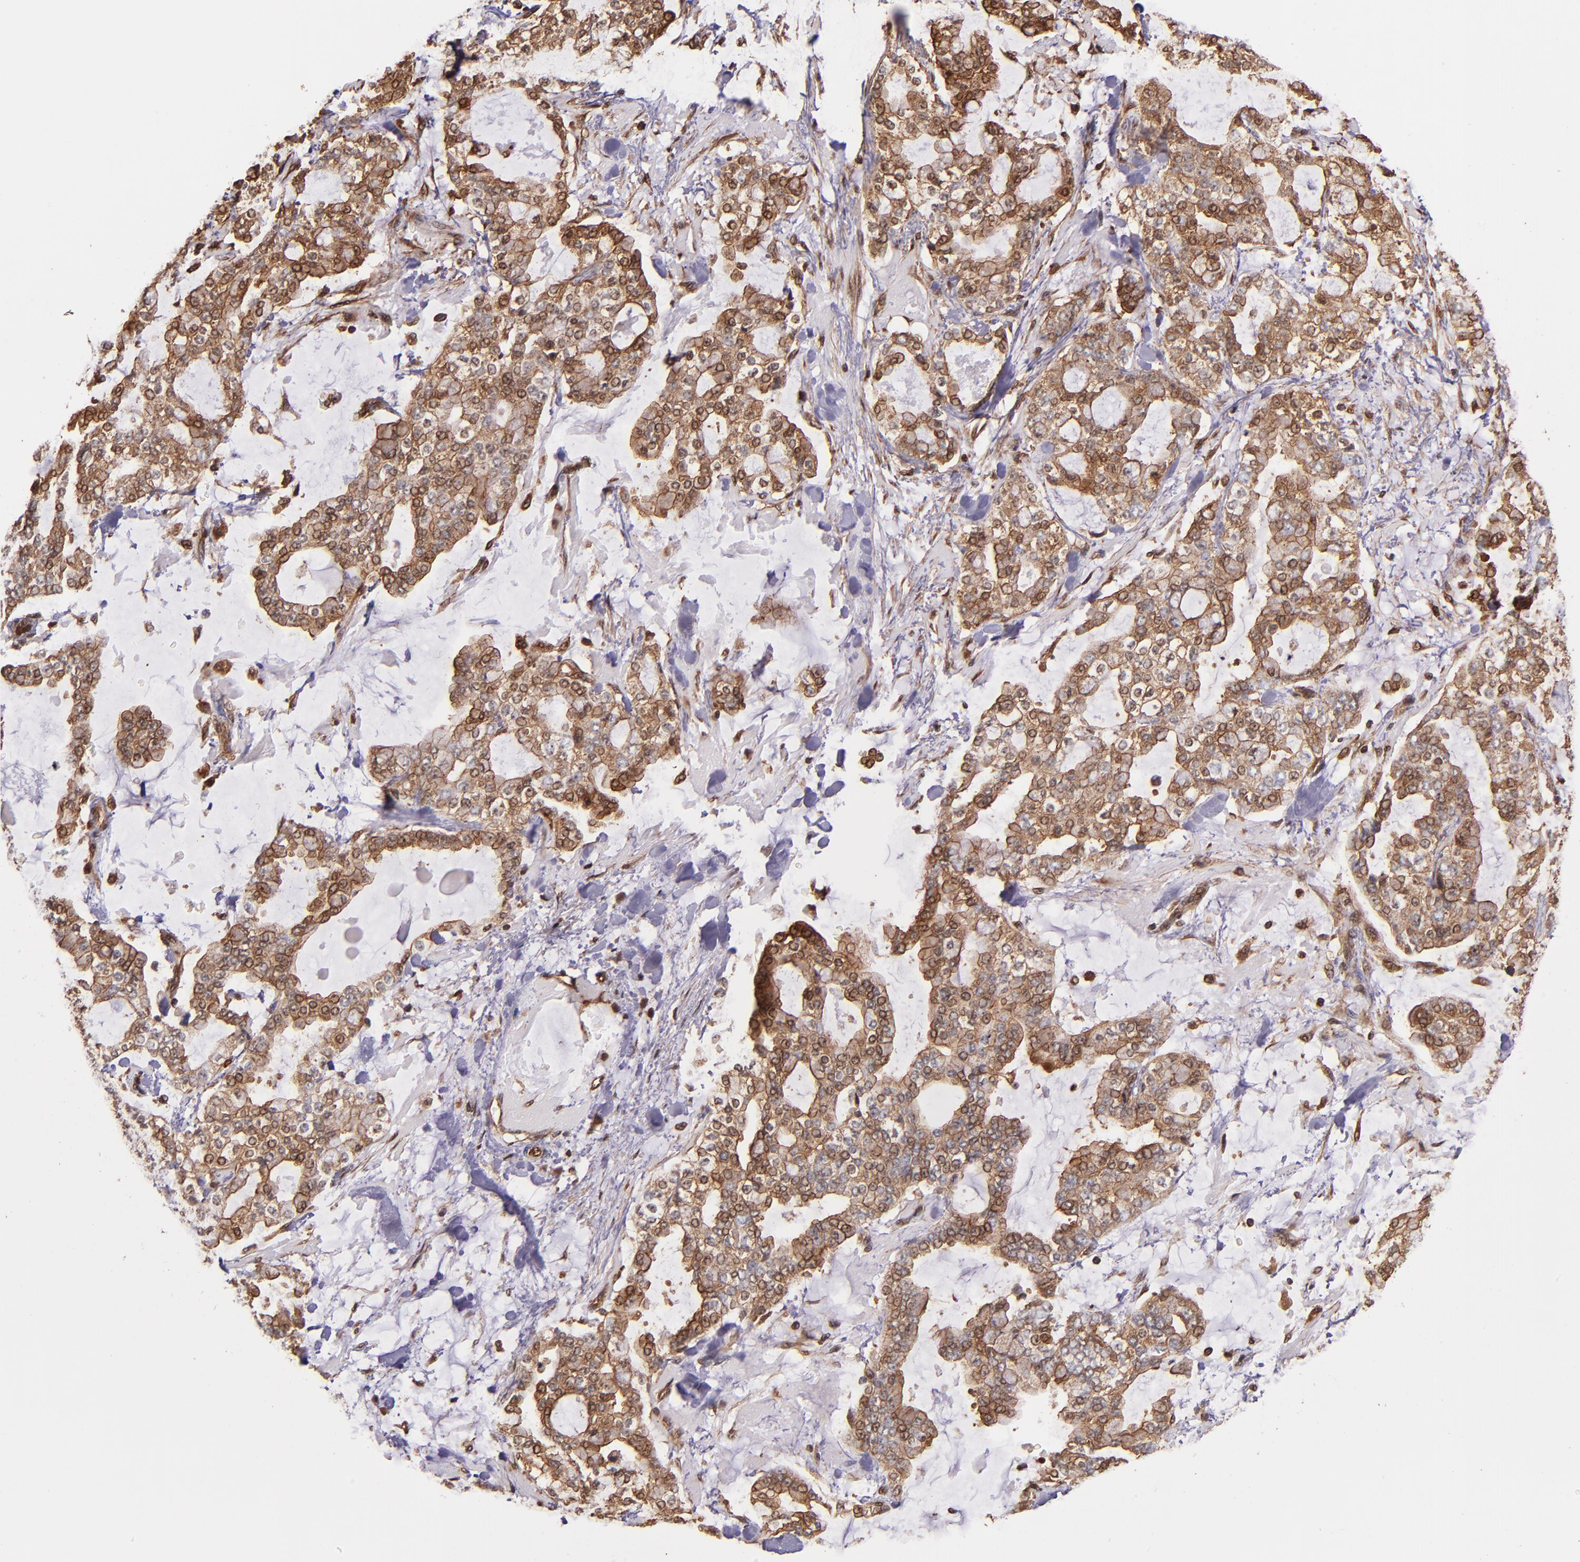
{"staining": {"intensity": "strong", "quantity": ">75%", "location": "cytoplasmic/membranous"}, "tissue": "stomach cancer", "cell_type": "Tumor cells", "image_type": "cancer", "snomed": [{"axis": "morphology", "description": "Normal tissue, NOS"}, {"axis": "morphology", "description": "Adenocarcinoma, NOS"}, {"axis": "topography", "description": "Stomach, upper"}, {"axis": "topography", "description": "Stomach"}], "caption": "Approximately >75% of tumor cells in stomach cancer (adenocarcinoma) show strong cytoplasmic/membranous protein expression as visualized by brown immunohistochemical staining.", "gene": "STX8", "patient": {"sex": "male", "age": 76}}